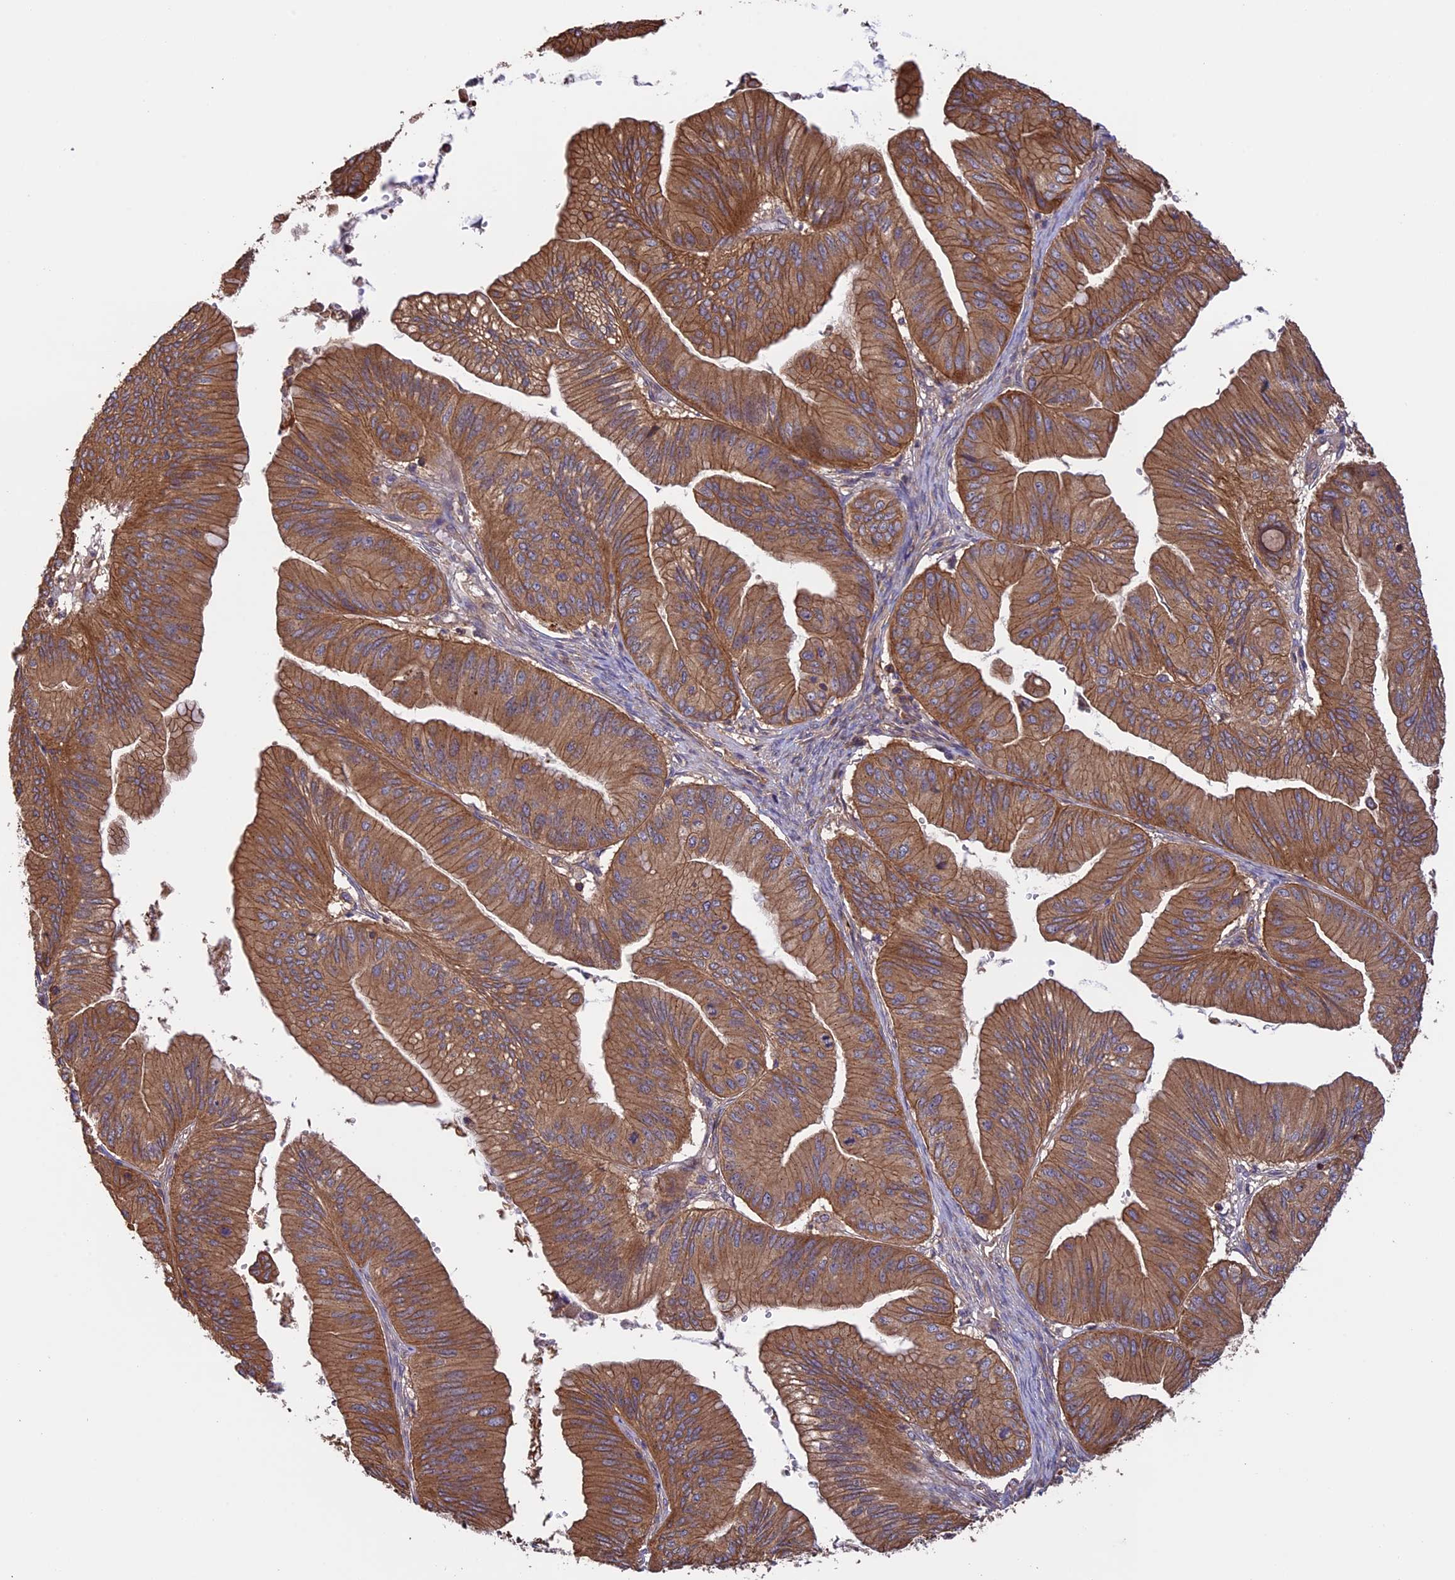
{"staining": {"intensity": "moderate", "quantity": ">75%", "location": "cytoplasmic/membranous"}, "tissue": "ovarian cancer", "cell_type": "Tumor cells", "image_type": "cancer", "snomed": [{"axis": "morphology", "description": "Cystadenocarcinoma, mucinous, NOS"}, {"axis": "topography", "description": "Ovary"}], "caption": "Immunohistochemistry micrograph of human ovarian cancer (mucinous cystadenocarcinoma) stained for a protein (brown), which shows medium levels of moderate cytoplasmic/membranous positivity in approximately >75% of tumor cells.", "gene": "GAS8", "patient": {"sex": "female", "age": 61}}